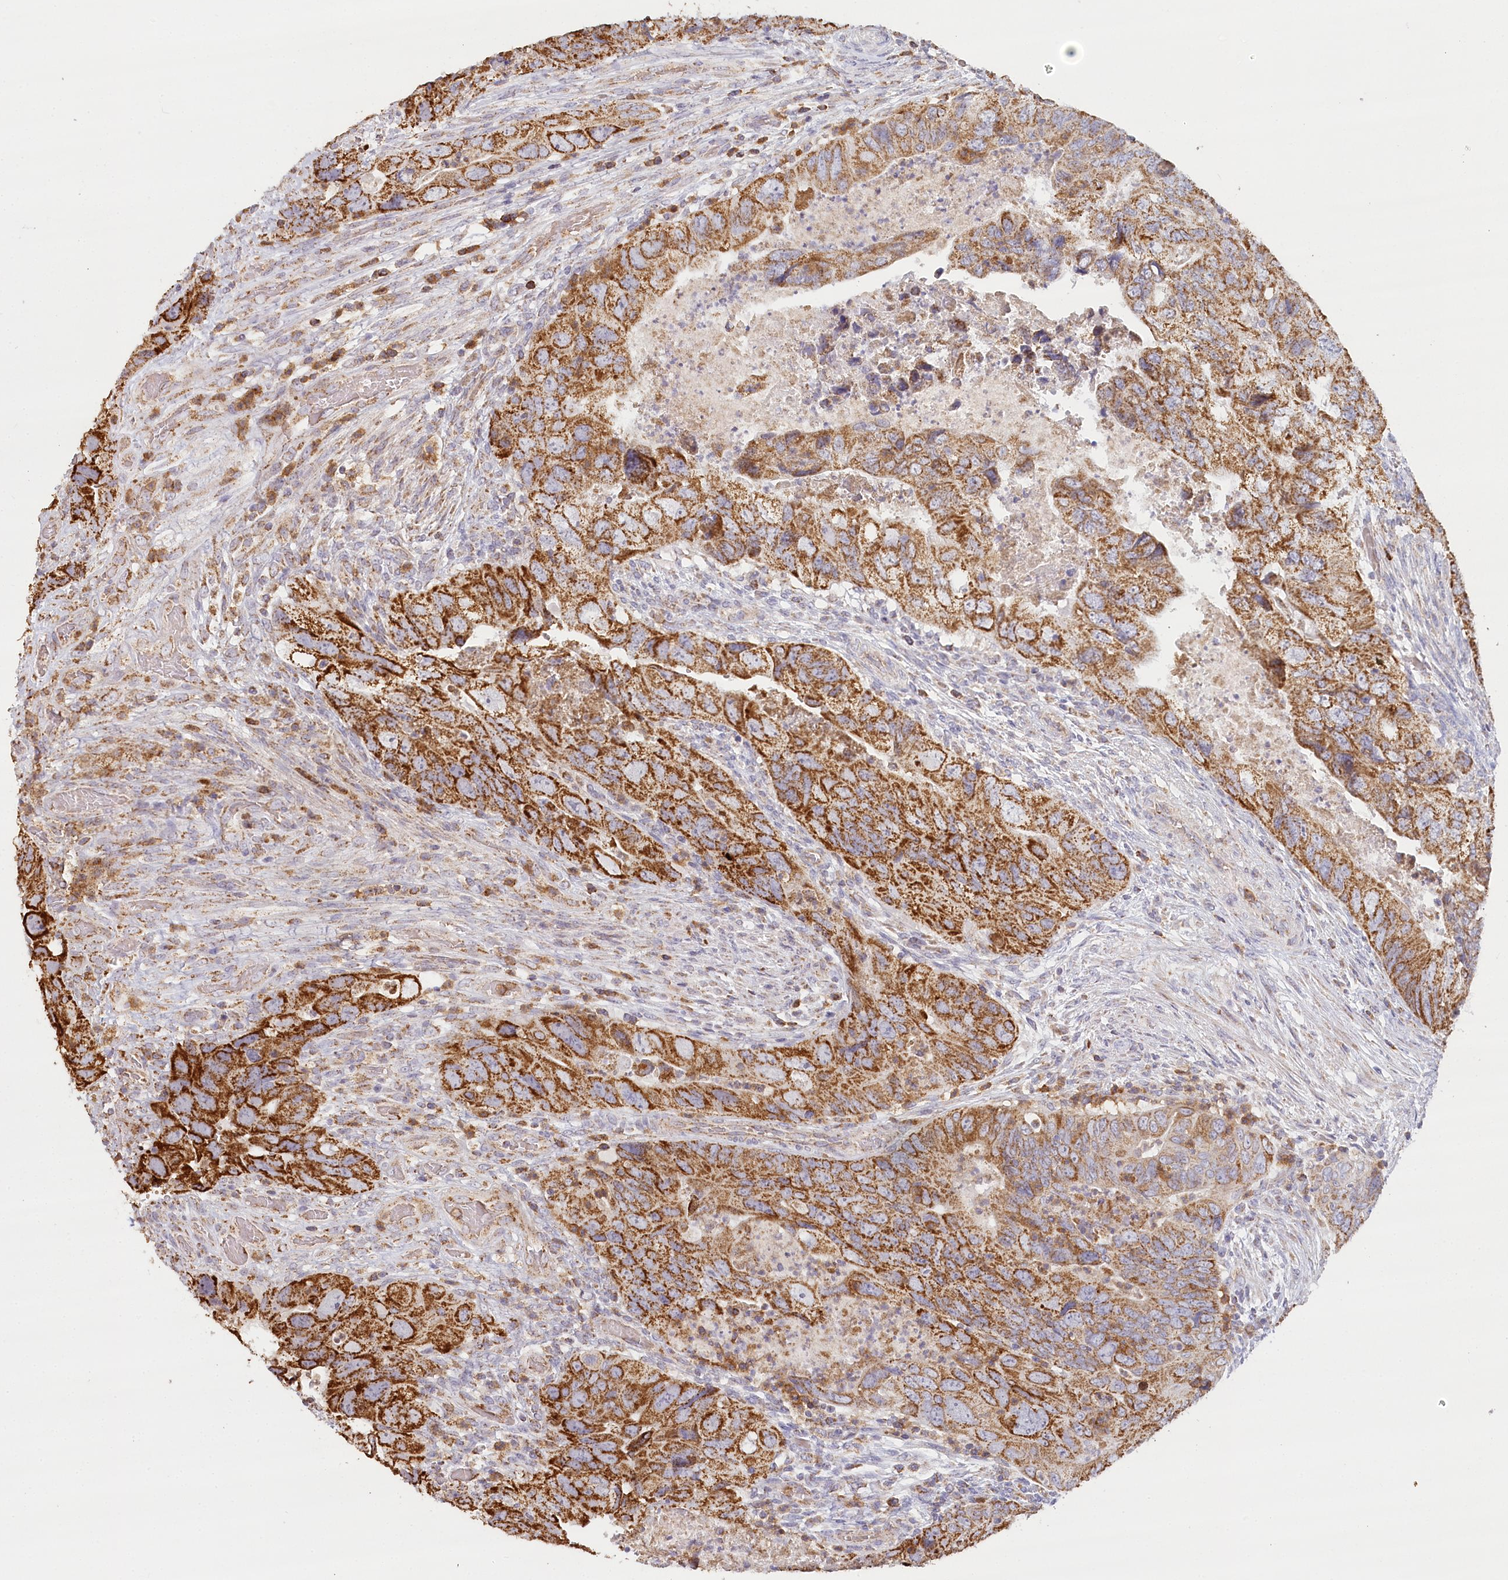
{"staining": {"intensity": "strong", "quantity": ">75%", "location": "cytoplasmic/membranous"}, "tissue": "colorectal cancer", "cell_type": "Tumor cells", "image_type": "cancer", "snomed": [{"axis": "morphology", "description": "Adenocarcinoma, NOS"}, {"axis": "topography", "description": "Rectum"}], "caption": "Colorectal cancer tissue demonstrates strong cytoplasmic/membranous expression in about >75% of tumor cells, visualized by immunohistochemistry. The protein is shown in brown color, while the nuclei are stained blue.", "gene": "MMP25", "patient": {"sex": "male", "age": 63}}